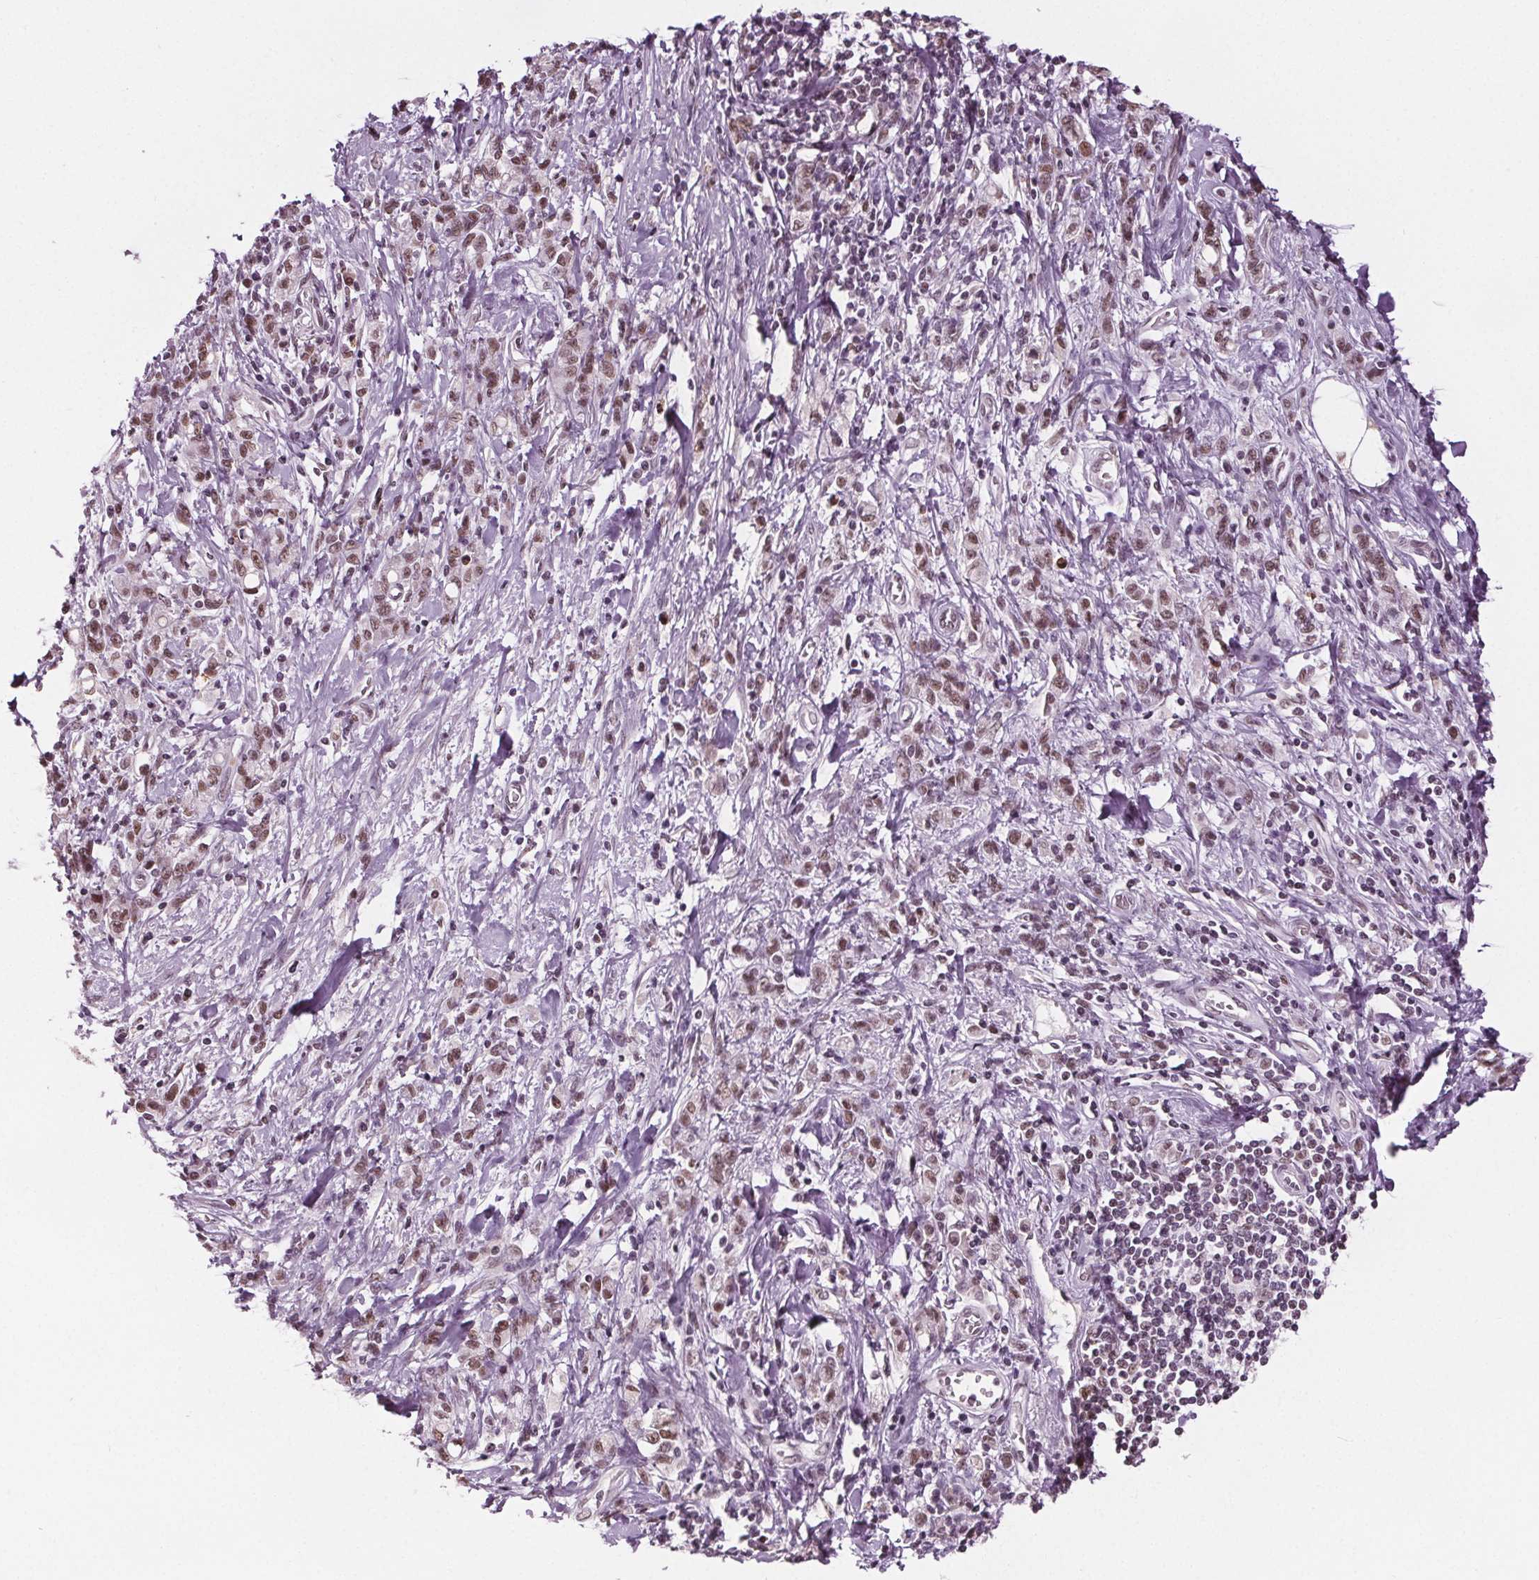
{"staining": {"intensity": "moderate", "quantity": ">75%", "location": "nuclear"}, "tissue": "stomach cancer", "cell_type": "Tumor cells", "image_type": "cancer", "snomed": [{"axis": "morphology", "description": "Adenocarcinoma, NOS"}, {"axis": "topography", "description": "Stomach"}], "caption": "Protein expression analysis of stomach cancer (adenocarcinoma) shows moderate nuclear positivity in about >75% of tumor cells. (brown staining indicates protein expression, while blue staining denotes nuclei).", "gene": "IWS1", "patient": {"sex": "male", "age": 77}}